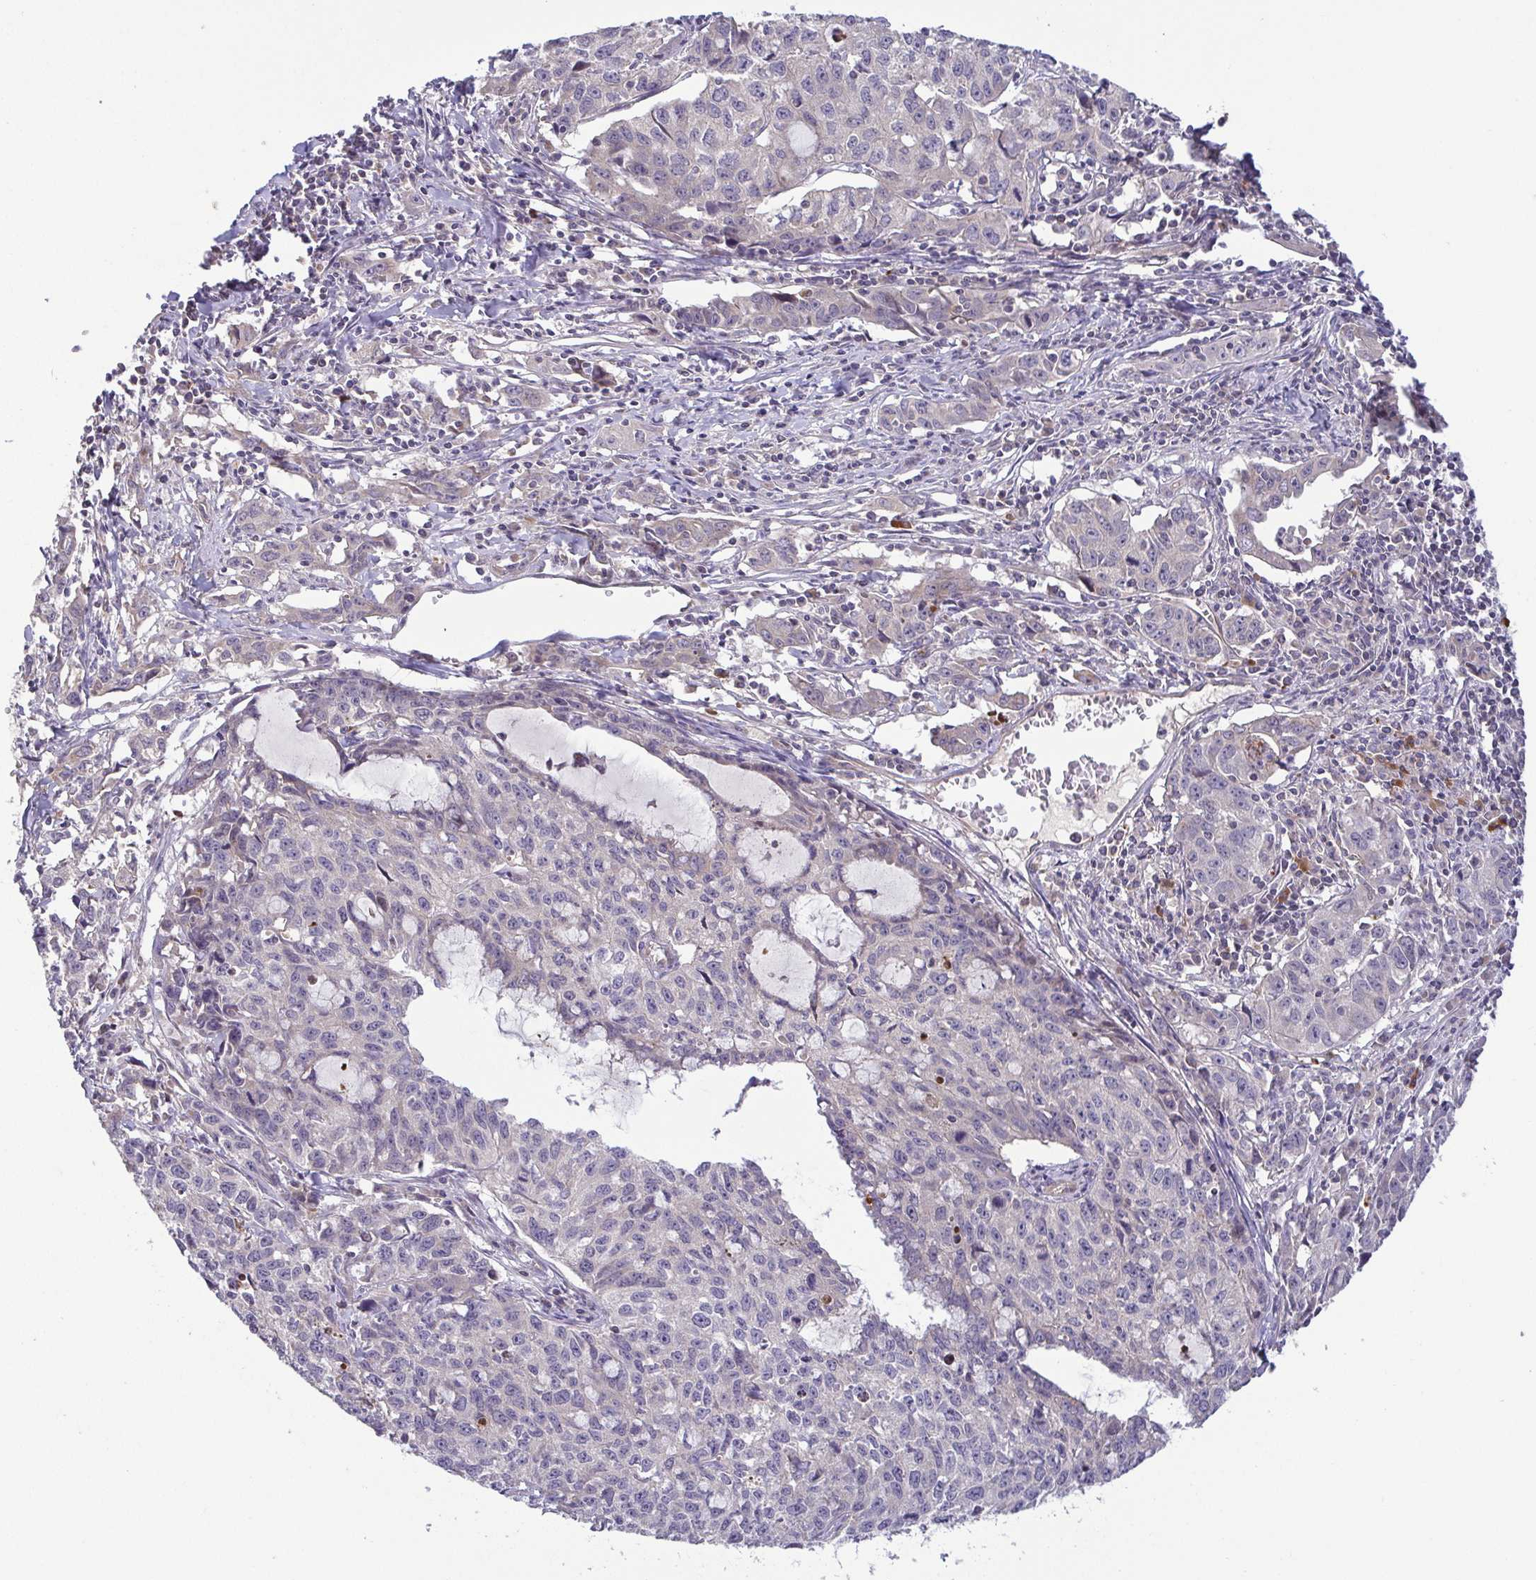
{"staining": {"intensity": "negative", "quantity": "none", "location": "none"}, "tissue": "cervical cancer", "cell_type": "Tumor cells", "image_type": "cancer", "snomed": [{"axis": "morphology", "description": "Squamous cell carcinoma, NOS"}, {"axis": "topography", "description": "Cervix"}], "caption": "An IHC histopathology image of cervical cancer is shown. There is no staining in tumor cells of cervical cancer. (DAB immunohistochemistry (IHC), high magnification).", "gene": "OSBPL7", "patient": {"sex": "female", "age": 28}}